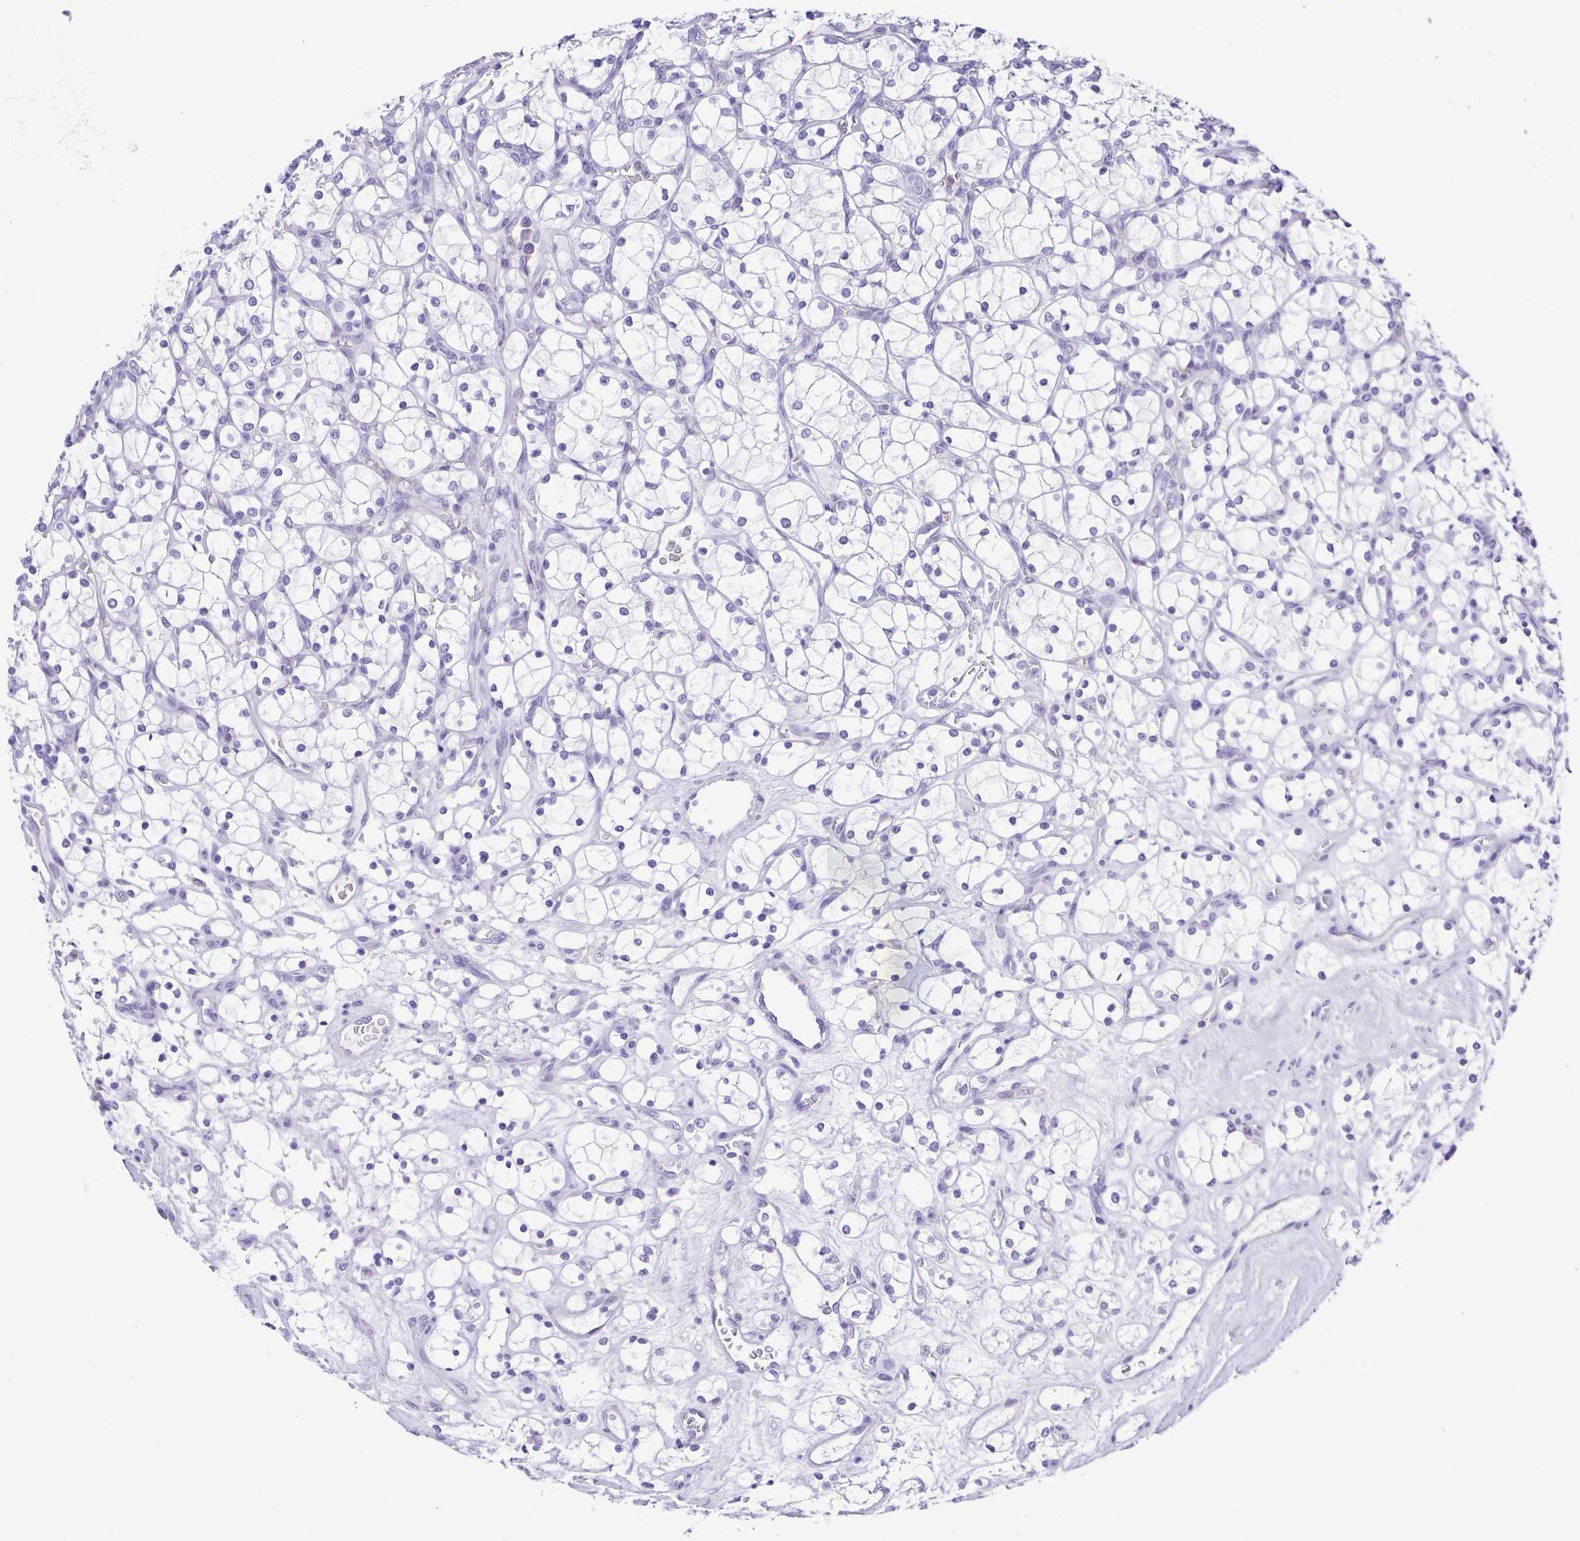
{"staining": {"intensity": "negative", "quantity": "none", "location": "none"}, "tissue": "renal cancer", "cell_type": "Tumor cells", "image_type": "cancer", "snomed": [{"axis": "morphology", "description": "Adenocarcinoma, NOS"}, {"axis": "topography", "description": "Kidney"}], "caption": "Immunohistochemistry image of neoplastic tissue: renal cancer (adenocarcinoma) stained with DAB exhibits no significant protein positivity in tumor cells. (DAB (3,3'-diaminobenzidine) immunohistochemistry, high magnification).", "gene": "GPR17", "patient": {"sex": "female", "age": 69}}